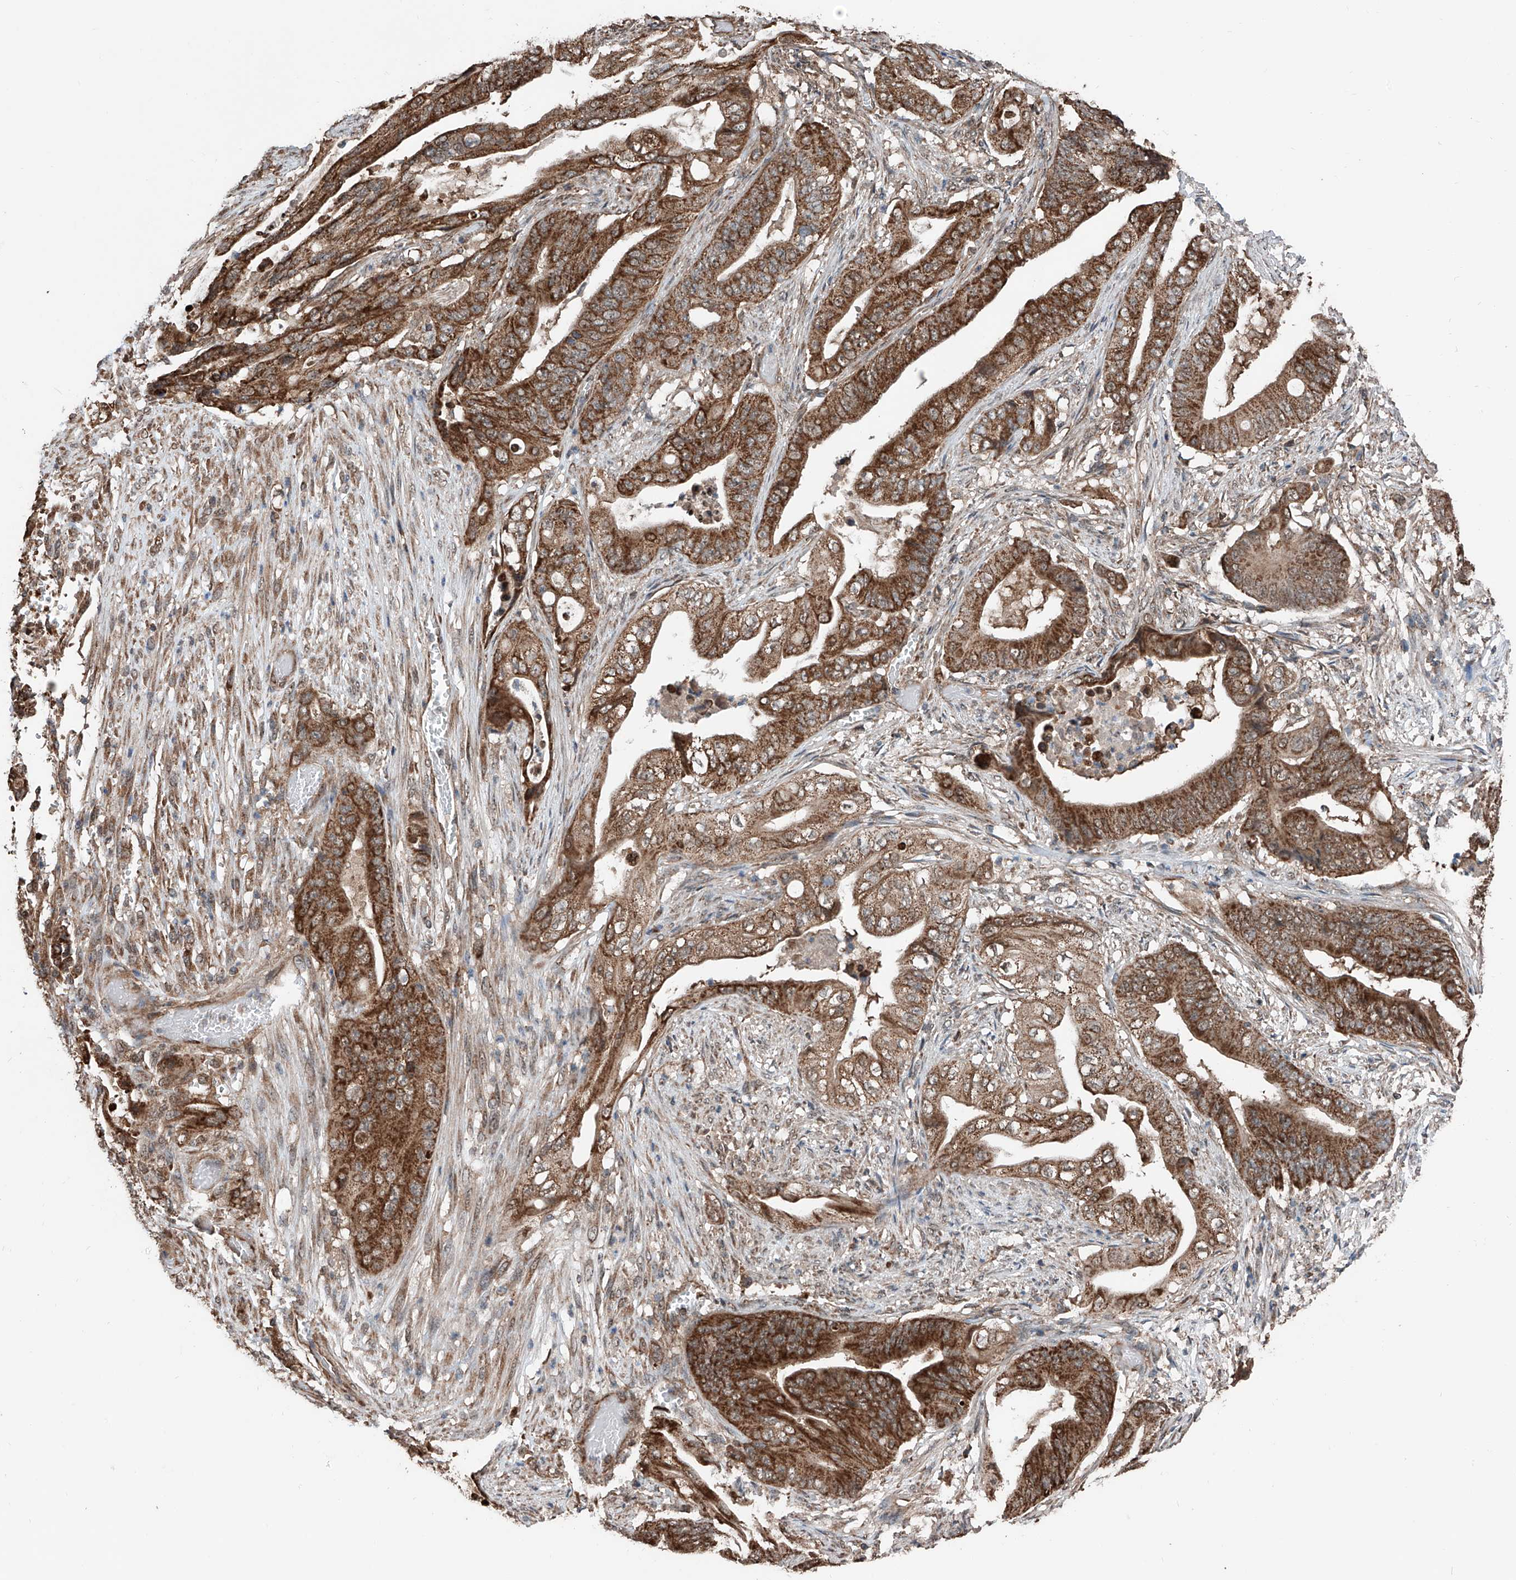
{"staining": {"intensity": "strong", "quantity": ">75%", "location": "cytoplasmic/membranous"}, "tissue": "stomach cancer", "cell_type": "Tumor cells", "image_type": "cancer", "snomed": [{"axis": "morphology", "description": "Adenocarcinoma, NOS"}, {"axis": "topography", "description": "Stomach"}], "caption": "An immunohistochemistry histopathology image of neoplastic tissue is shown. Protein staining in brown shows strong cytoplasmic/membranous positivity in stomach cancer (adenocarcinoma) within tumor cells.", "gene": "ZNF445", "patient": {"sex": "female", "age": 73}}